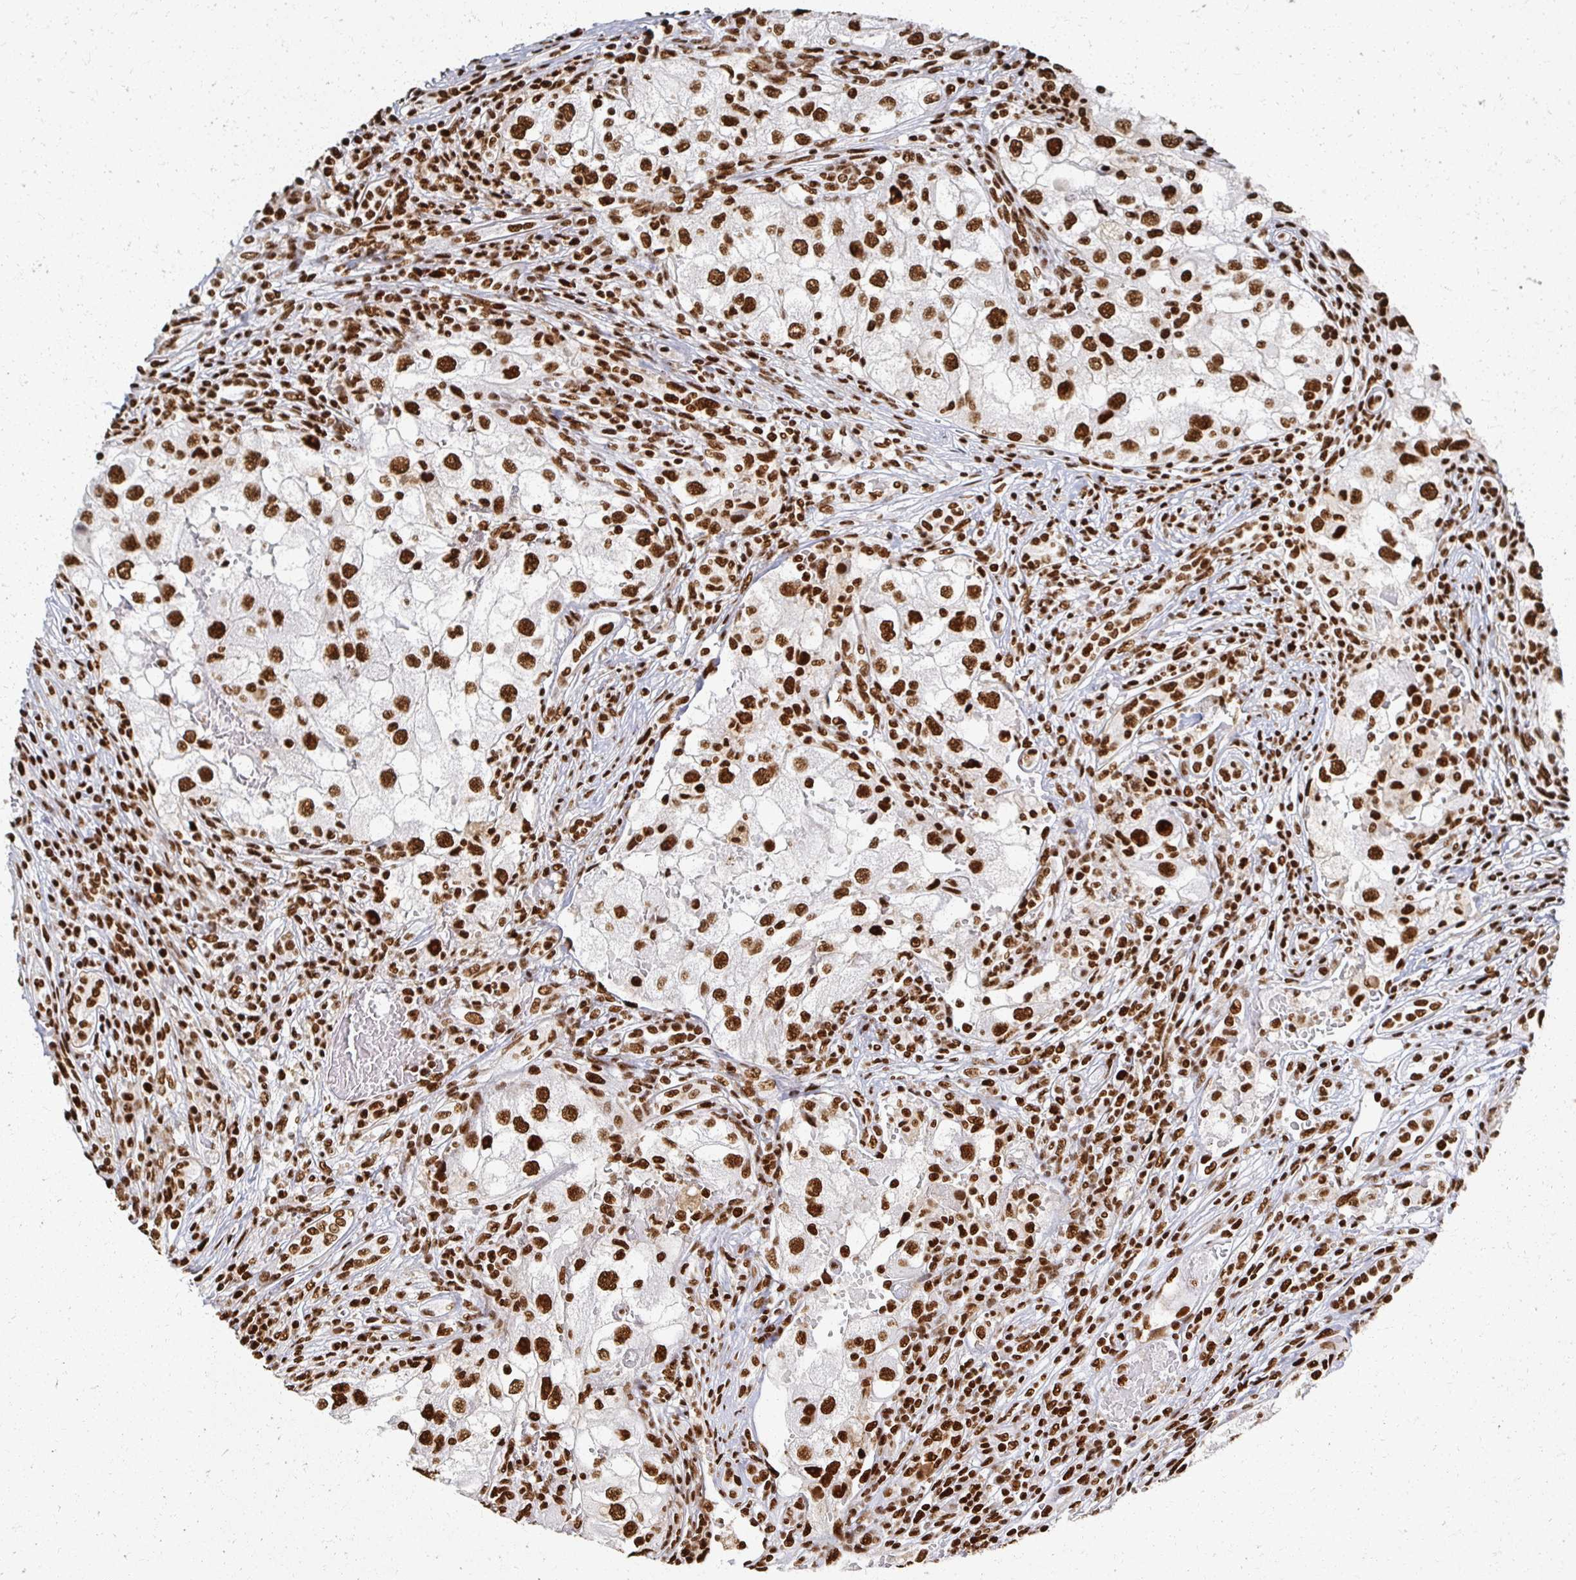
{"staining": {"intensity": "strong", "quantity": ">75%", "location": "nuclear"}, "tissue": "renal cancer", "cell_type": "Tumor cells", "image_type": "cancer", "snomed": [{"axis": "morphology", "description": "Adenocarcinoma, NOS"}, {"axis": "topography", "description": "Kidney"}], "caption": "Renal cancer (adenocarcinoma) tissue displays strong nuclear expression in about >75% of tumor cells, visualized by immunohistochemistry.", "gene": "RBBP7", "patient": {"sex": "male", "age": 63}}